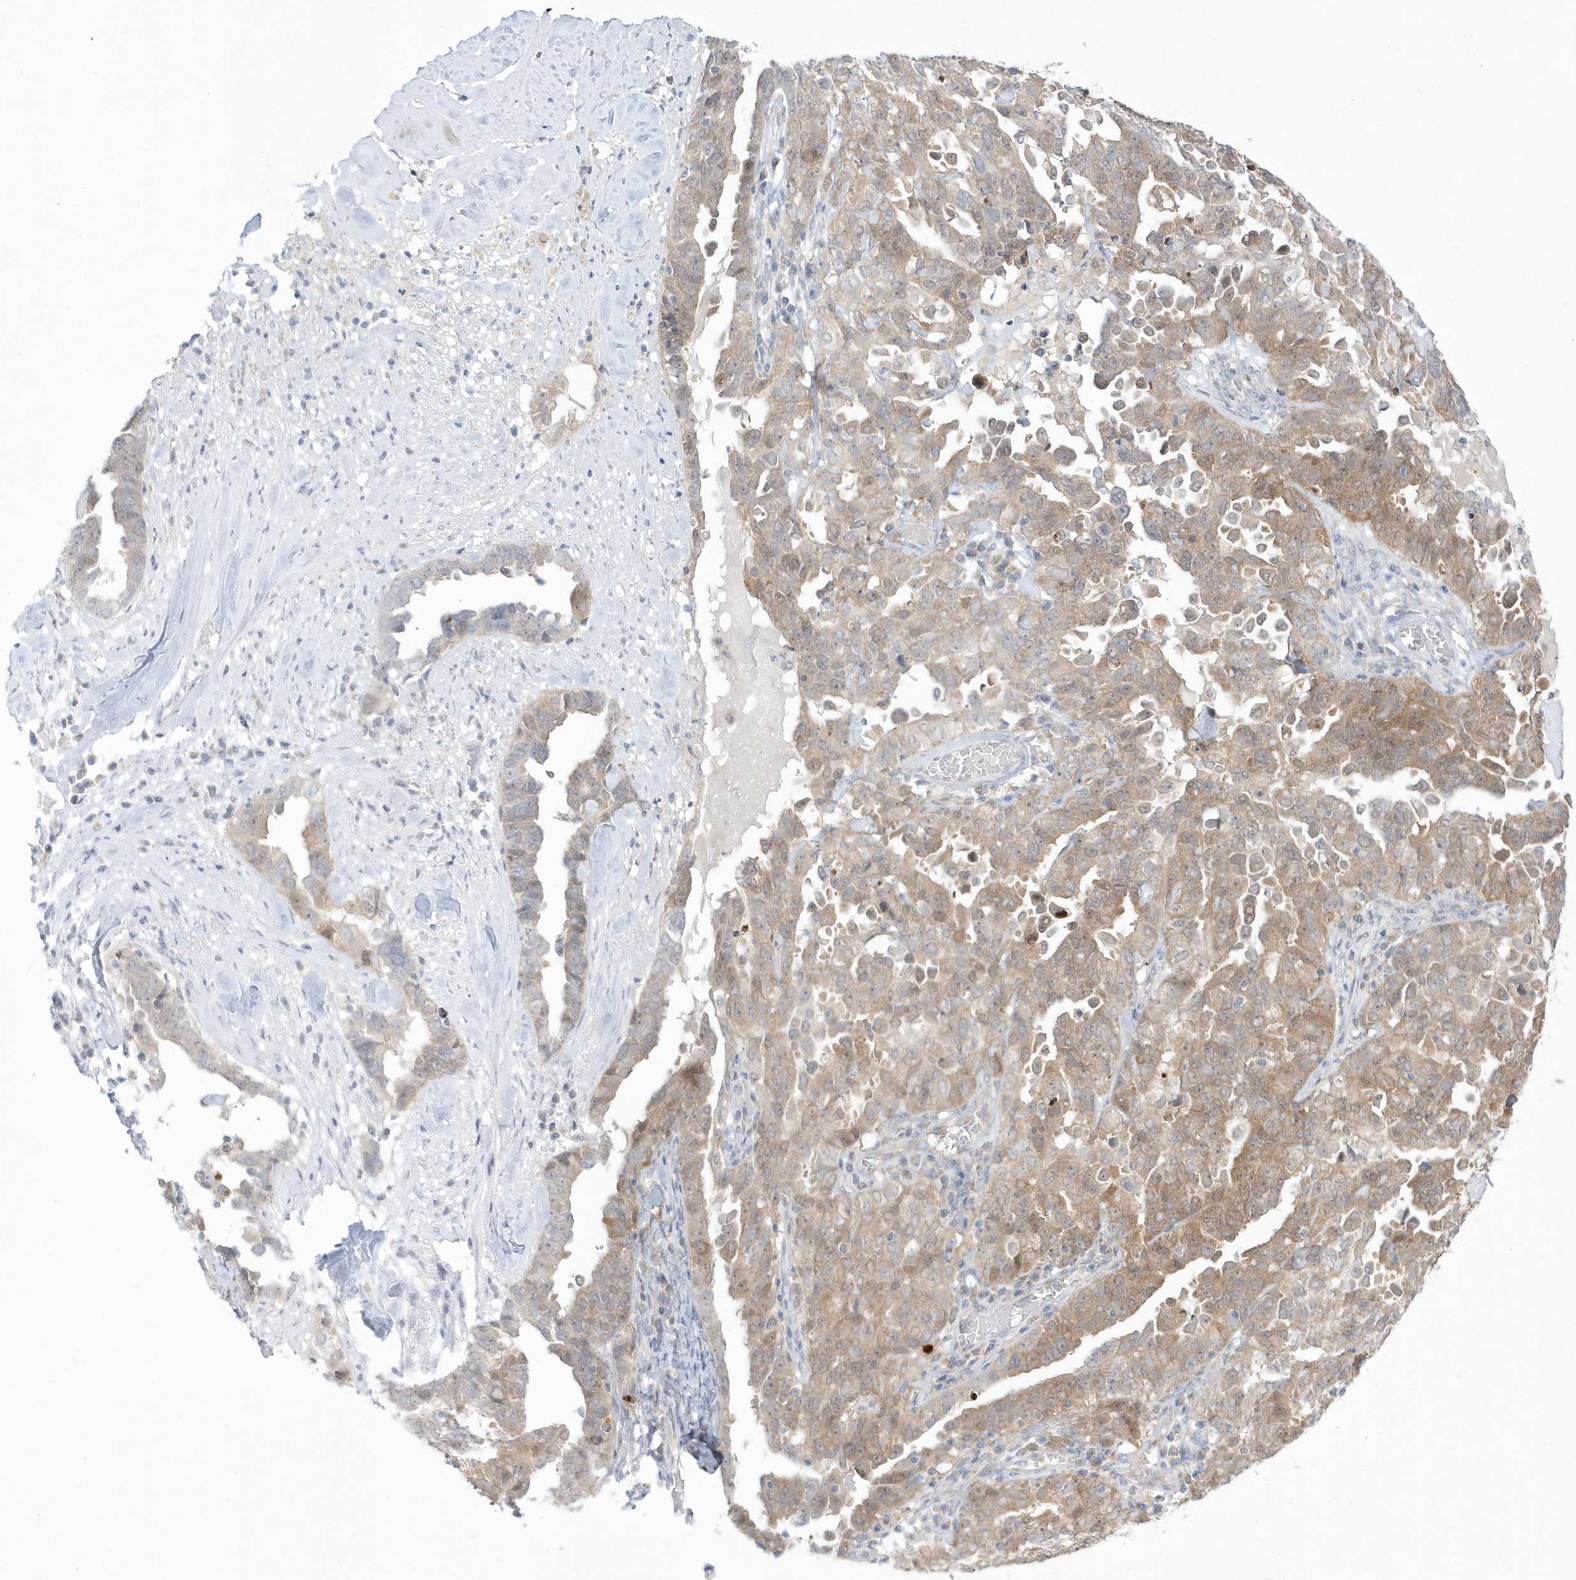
{"staining": {"intensity": "moderate", "quantity": "25%-75%", "location": "cytoplasmic/membranous"}, "tissue": "ovarian cancer", "cell_type": "Tumor cells", "image_type": "cancer", "snomed": [{"axis": "morphology", "description": "Carcinoma, endometroid"}, {"axis": "topography", "description": "Ovary"}], "caption": "About 25%-75% of tumor cells in ovarian cancer (endometroid carcinoma) demonstrate moderate cytoplasmic/membranous protein positivity as visualized by brown immunohistochemical staining.", "gene": "PCBD1", "patient": {"sex": "female", "age": 62}}